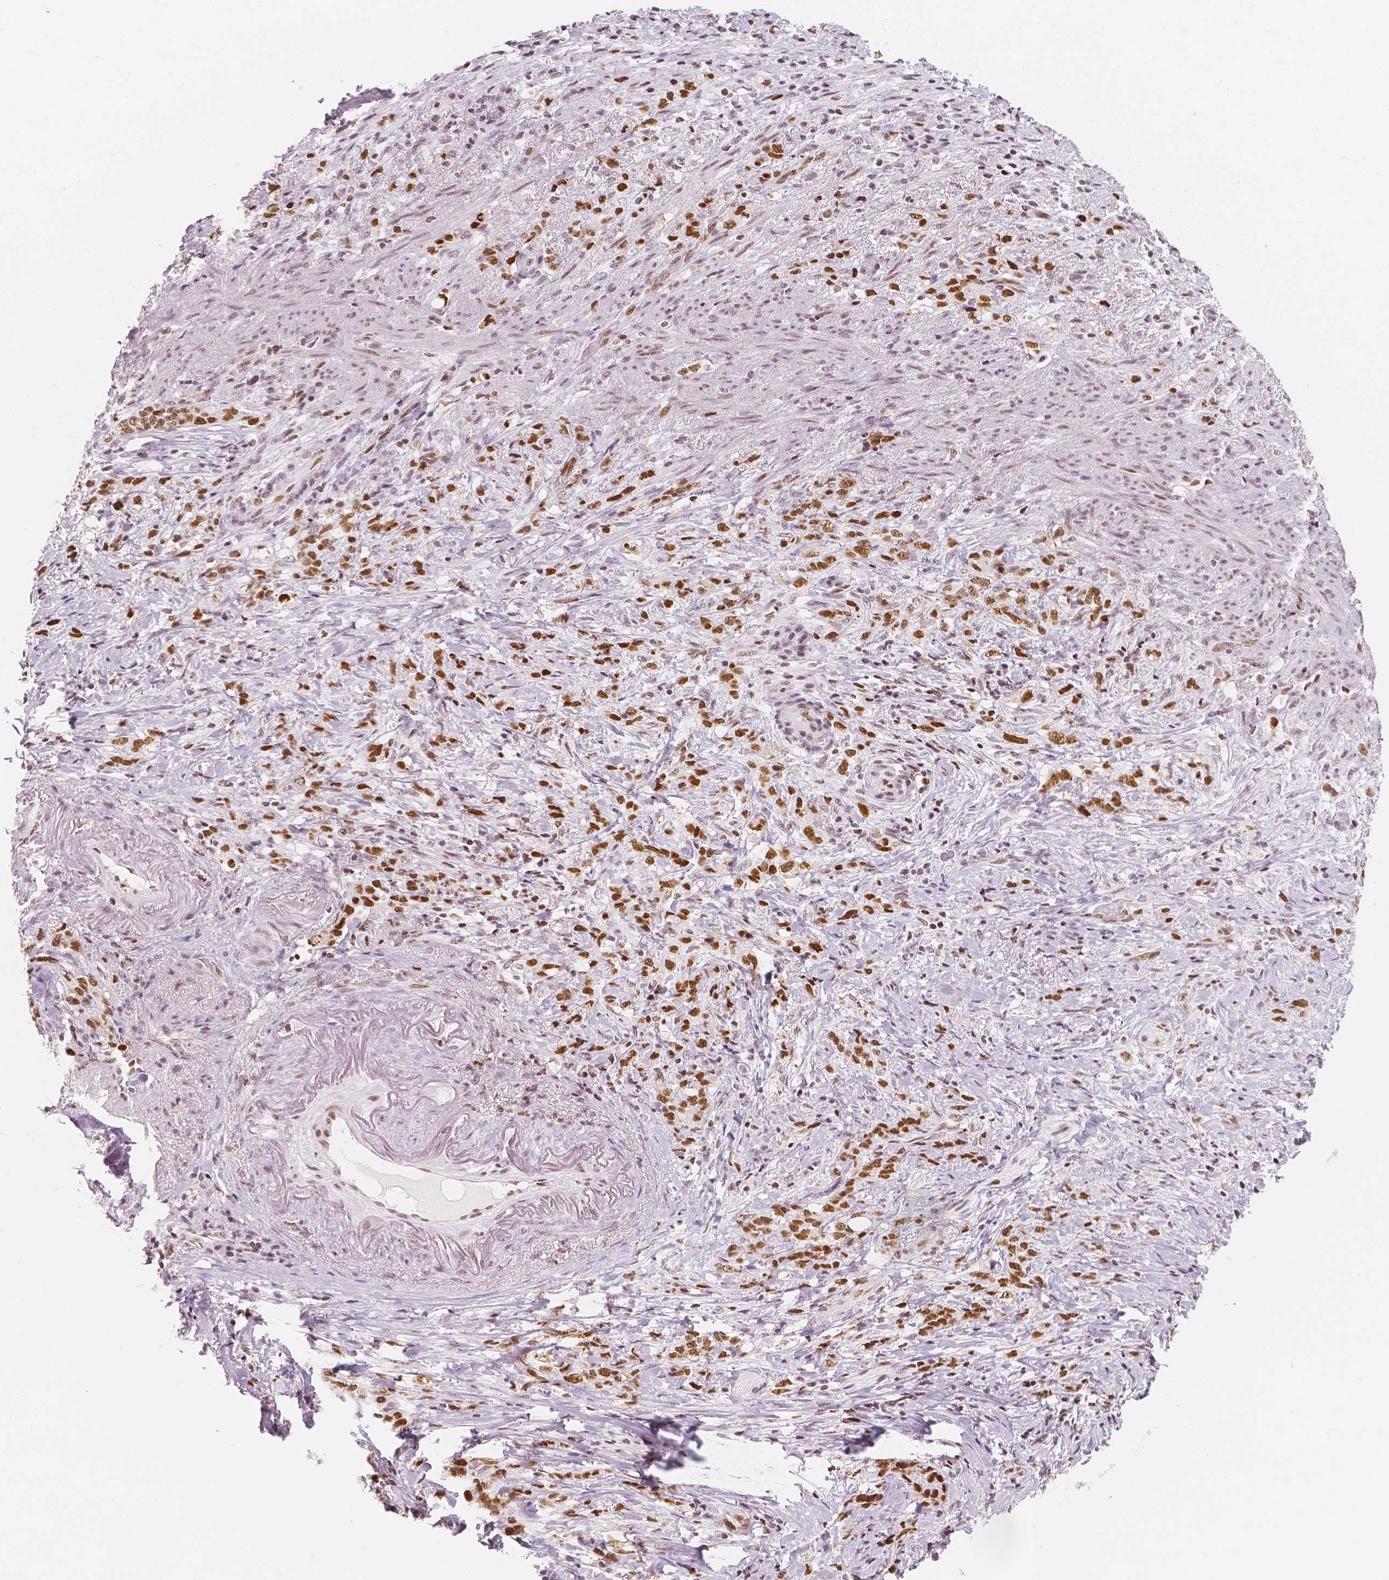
{"staining": {"intensity": "strong", "quantity": ">75%", "location": "nuclear"}, "tissue": "stomach cancer", "cell_type": "Tumor cells", "image_type": "cancer", "snomed": [{"axis": "morphology", "description": "Adenocarcinoma, NOS"}, {"axis": "topography", "description": "Stomach, lower"}], "caption": "A brown stain shows strong nuclear expression of a protein in human stomach adenocarcinoma tumor cells. (DAB IHC, brown staining for protein, blue staining for nuclei).", "gene": "HDAC1", "patient": {"sex": "male", "age": 88}}